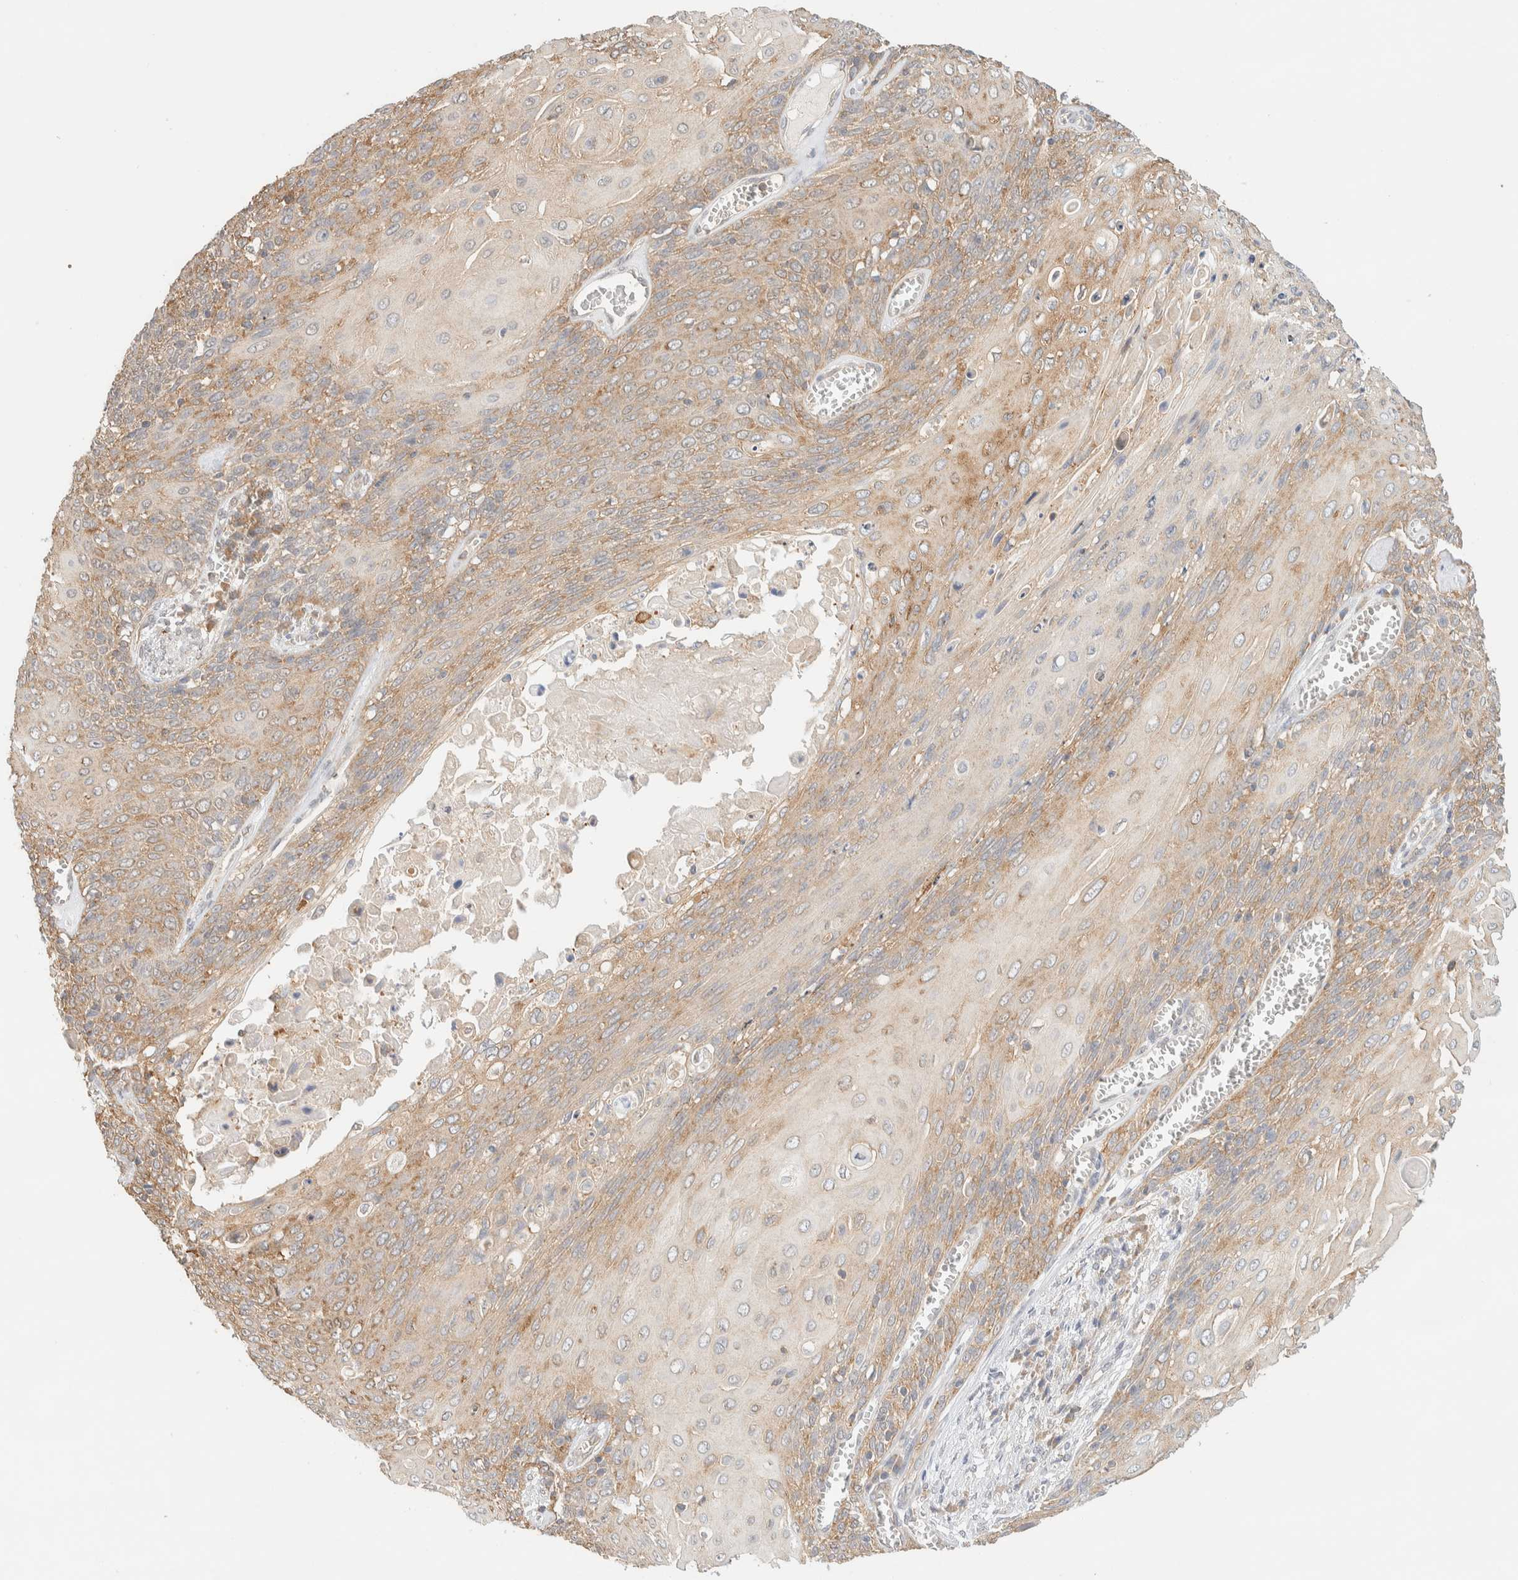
{"staining": {"intensity": "moderate", "quantity": ">75%", "location": "cytoplasmic/membranous"}, "tissue": "cervical cancer", "cell_type": "Tumor cells", "image_type": "cancer", "snomed": [{"axis": "morphology", "description": "Squamous cell carcinoma, NOS"}, {"axis": "topography", "description": "Cervix"}], "caption": "DAB immunohistochemical staining of human squamous cell carcinoma (cervical) demonstrates moderate cytoplasmic/membranous protein positivity in about >75% of tumor cells. (DAB = brown stain, brightfield microscopy at high magnification).", "gene": "TBC1D8B", "patient": {"sex": "female", "age": 39}}